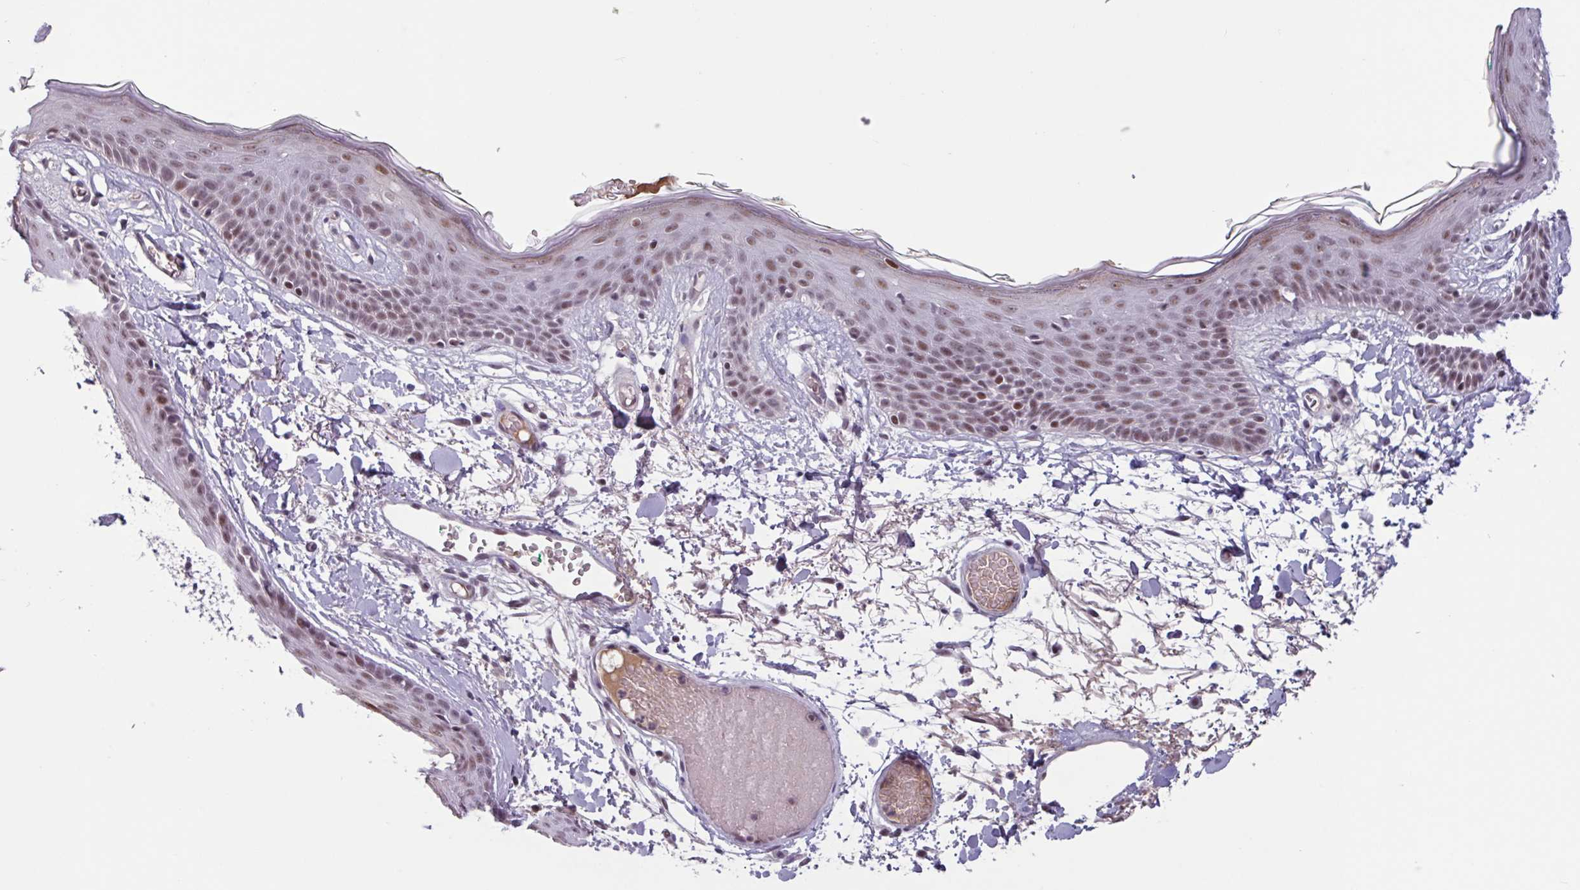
{"staining": {"intensity": "weak", "quantity": "<25%", "location": "nuclear"}, "tissue": "skin", "cell_type": "Fibroblasts", "image_type": "normal", "snomed": [{"axis": "morphology", "description": "Normal tissue, NOS"}, {"axis": "topography", "description": "Skin"}], "caption": "DAB (3,3'-diaminobenzidine) immunohistochemical staining of unremarkable human skin exhibits no significant staining in fibroblasts.", "gene": "ZNF575", "patient": {"sex": "male", "age": 79}}